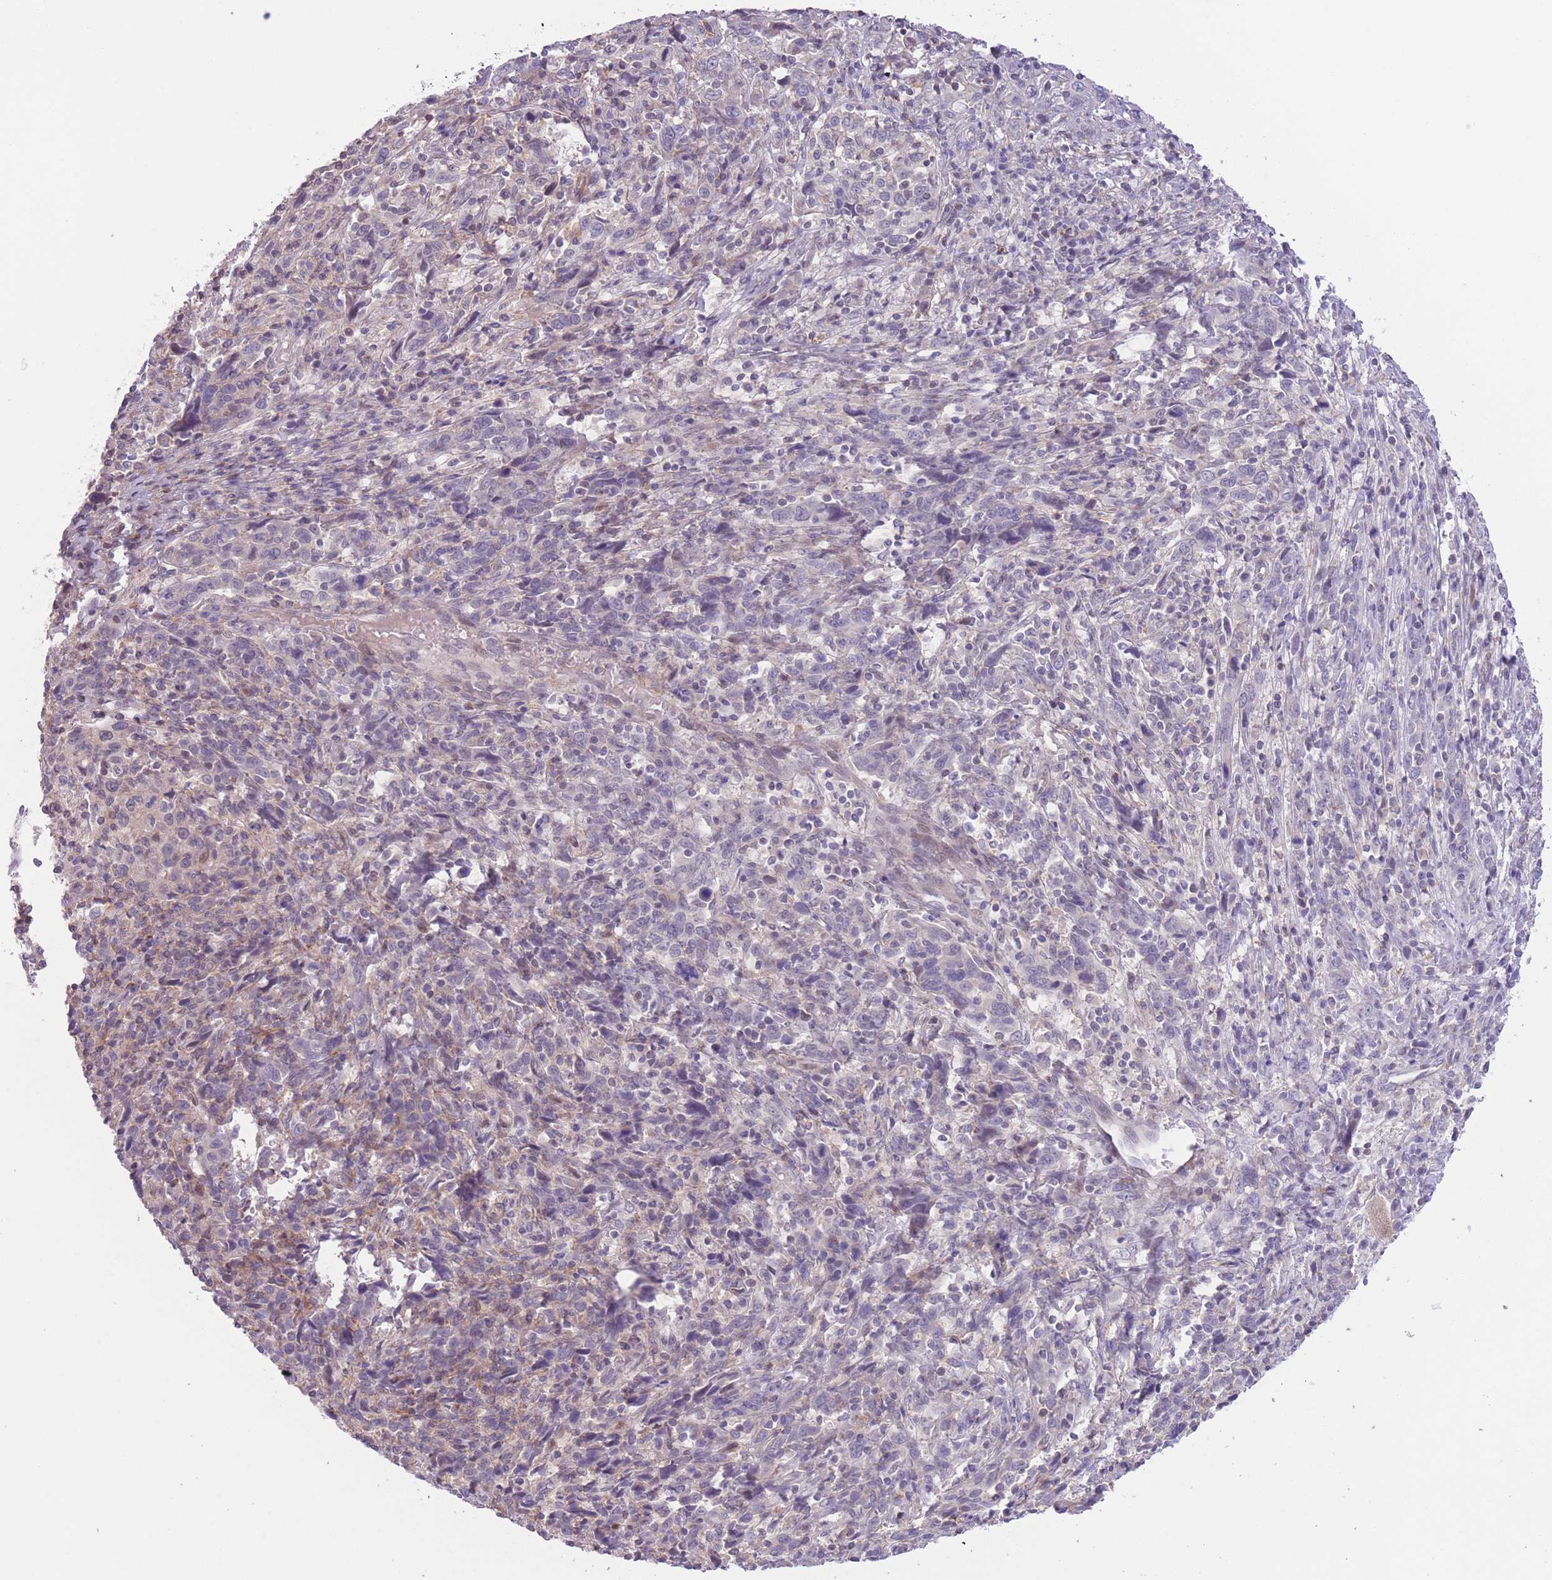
{"staining": {"intensity": "negative", "quantity": "none", "location": "none"}, "tissue": "cervical cancer", "cell_type": "Tumor cells", "image_type": "cancer", "snomed": [{"axis": "morphology", "description": "Squamous cell carcinoma, NOS"}, {"axis": "topography", "description": "Cervix"}], "caption": "Immunohistochemical staining of human cervical cancer shows no significant expression in tumor cells.", "gene": "C9orf152", "patient": {"sex": "female", "age": 46}}